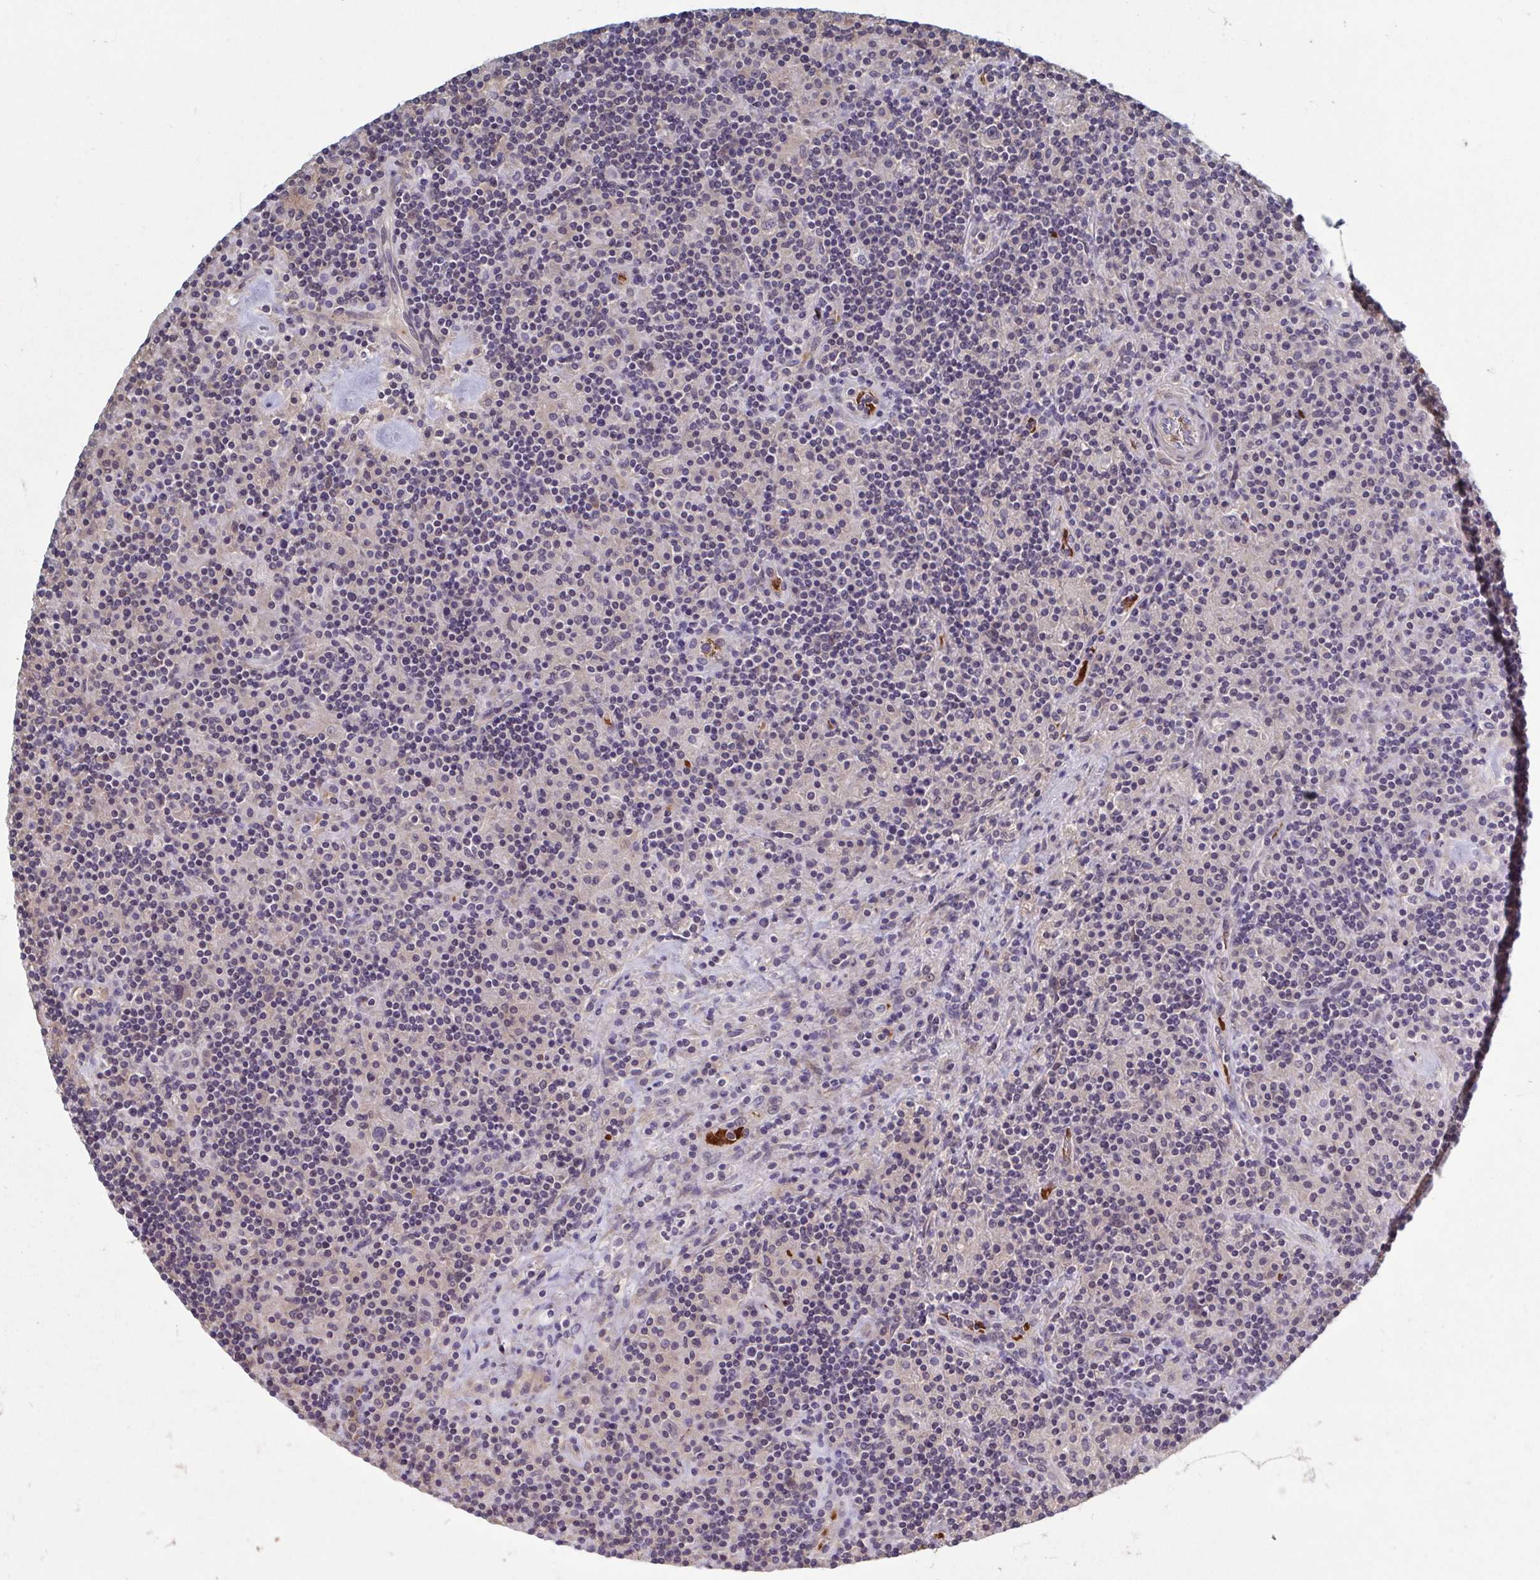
{"staining": {"intensity": "negative", "quantity": "none", "location": "none"}, "tissue": "lymphoma", "cell_type": "Tumor cells", "image_type": "cancer", "snomed": [{"axis": "morphology", "description": "Hodgkin's disease, NOS"}, {"axis": "topography", "description": "Lymph node"}], "caption": "DAB (3,3'-diaminobenzidine) immunohistochemical staining of human lymphoma exhibits no significant positivity in tumor cells. The staining is performed using DAB (3,3'-diaminobenzidine) brown chromogen with nuclei counter-stained in using hematoxylin.", "gene": "LRRC38", "patient": {"sex": "male", "age": 70}}